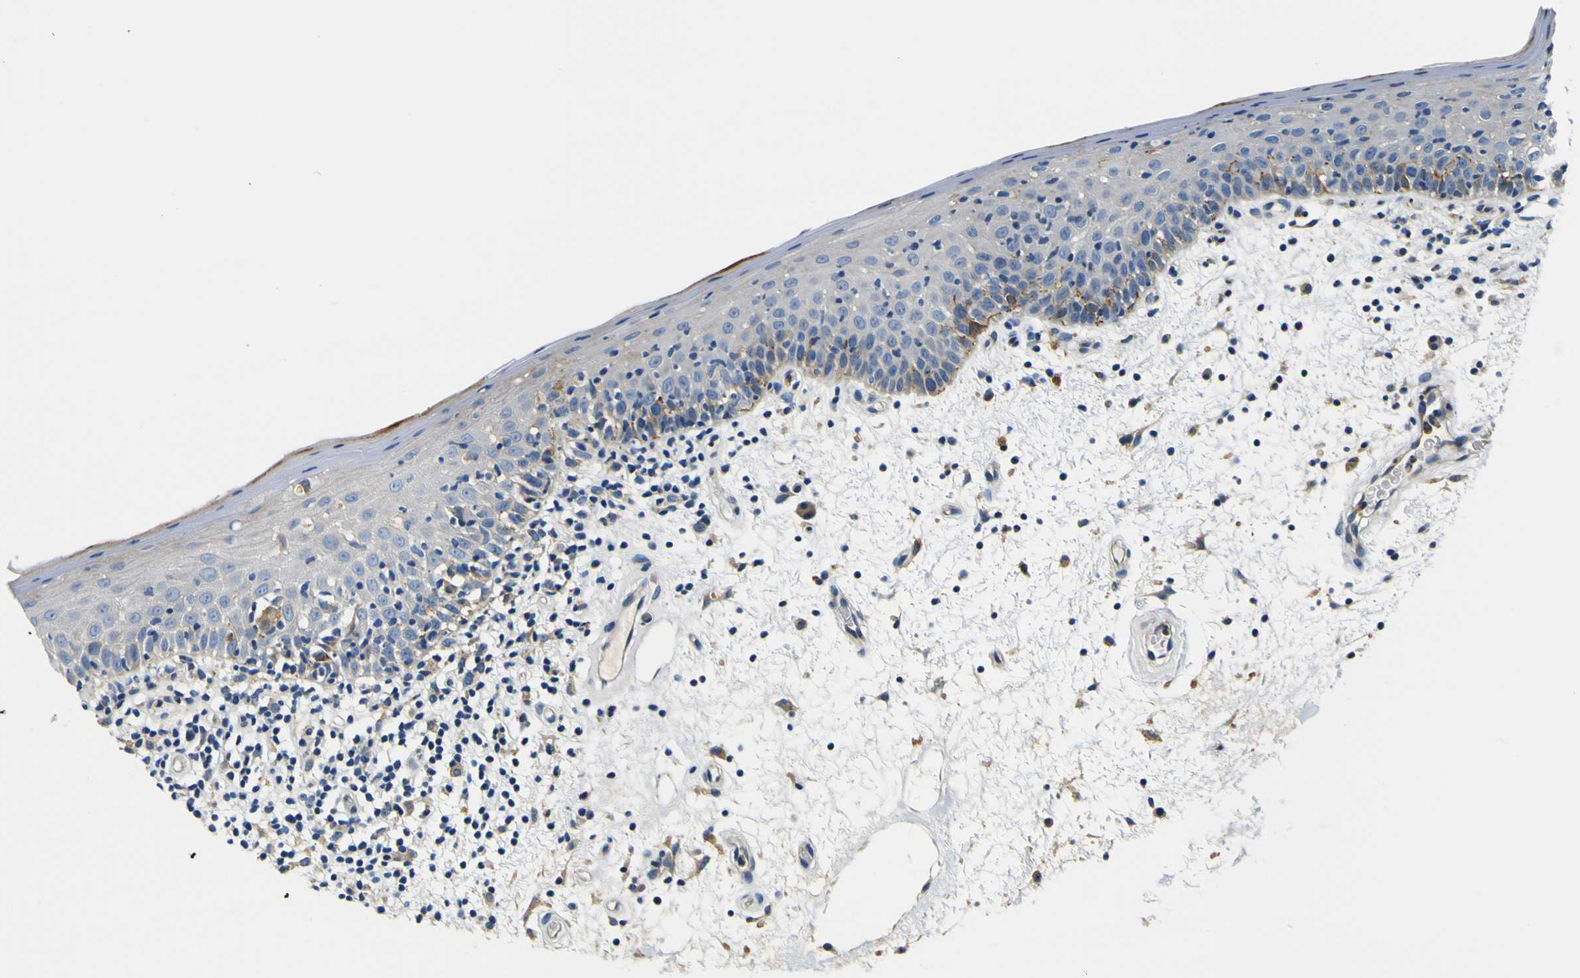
{"staining": {"intensity": "negative", "quantity": "none", "location": "none"}, "tissue": "oral mucosa", "cell_type": "Squamous epithelial cells", "image_type": "normal", "snomed": [{"axis": "morphology", "description": "Normal tissue, NOS"}, {"axis": "morphology", "description": "Squamous cell carcinoma, NOS"}, {"axis": "topography", "description": "Skeletal muscle"}, {"axis": "topography", "description": "Oral tissue"}, {"axis": "topography", "description": "Head-Neck"}], "caption": "Immunohistochemistry (IHC) micrograph of normal oral mucosa: human oral mucosa stained with DAB exhibits no significant protein staining in squamous epithelial cells. Brightfield microscopy of IHC stained with DAB (3,3'-diaminobenzidine) (brown) and hematoxylin (blue), captured at high magnification.", "gene": "CLSTN1", "patient": {"sex": "male", "age": 71}}